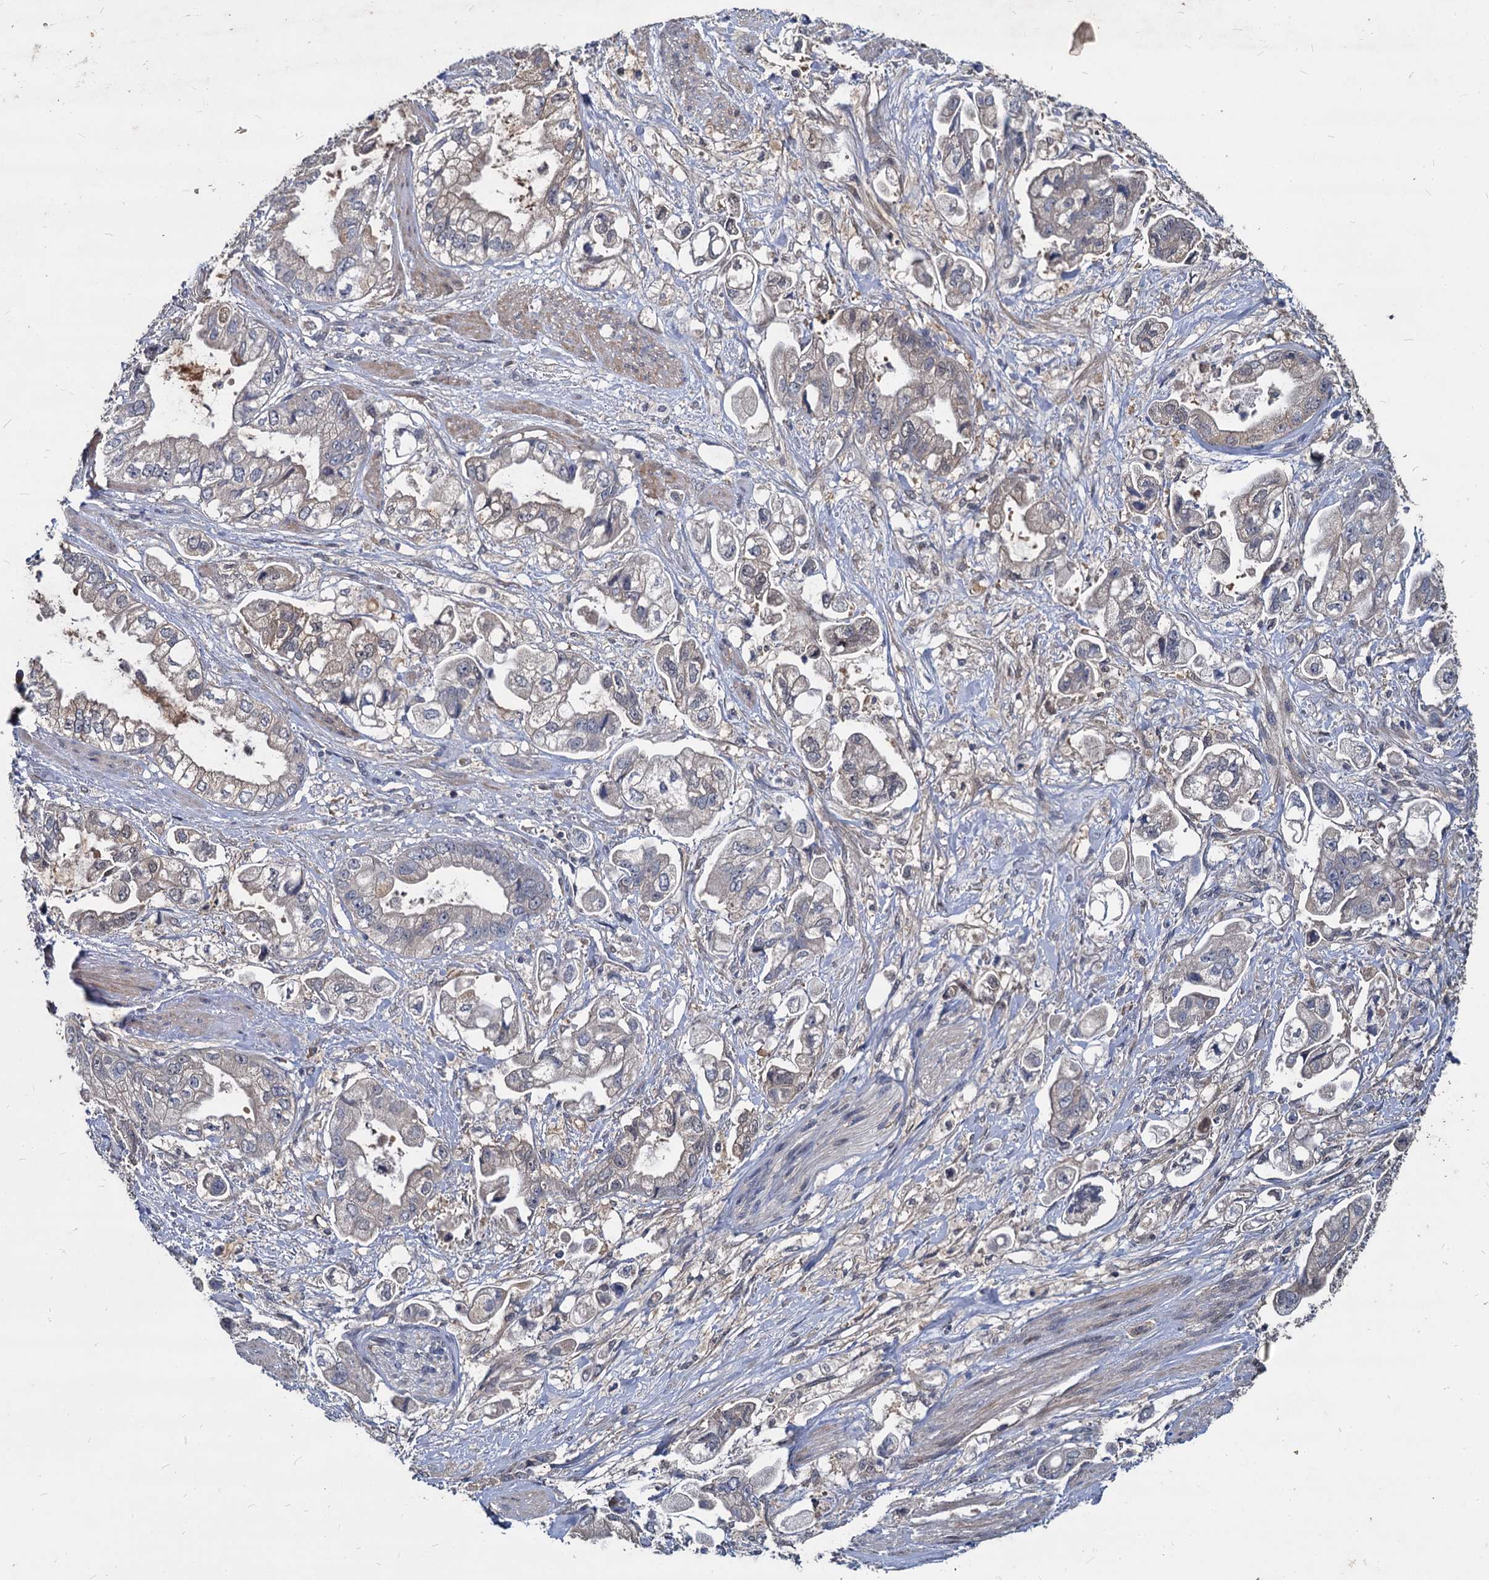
{"staining": {"intensity": "weak", "quantity": "<25%", "location": "cytoplasmic/membranous"}, "tissue": "stomach cancer", "cell_type": "Tumor cells", "image_type": "cancer", "snomed": [{"axis": "morphology", "description": "Adenocarcinoma, NOS"}, {"axis": "topography", "description": "Stomach"}], "caption": "High power microscopy photomicrograph of an IHC photomicrograph of stomach adenocarcinoma, revealing no significant positivity in tumor cells. (DAB (3,3'-diaminobenzidine) immunohistochemistry visualized using brightfield microscopy, high magnification).", "gene": "CCDC184", "patient": {"sex": "male", "age": 62}}